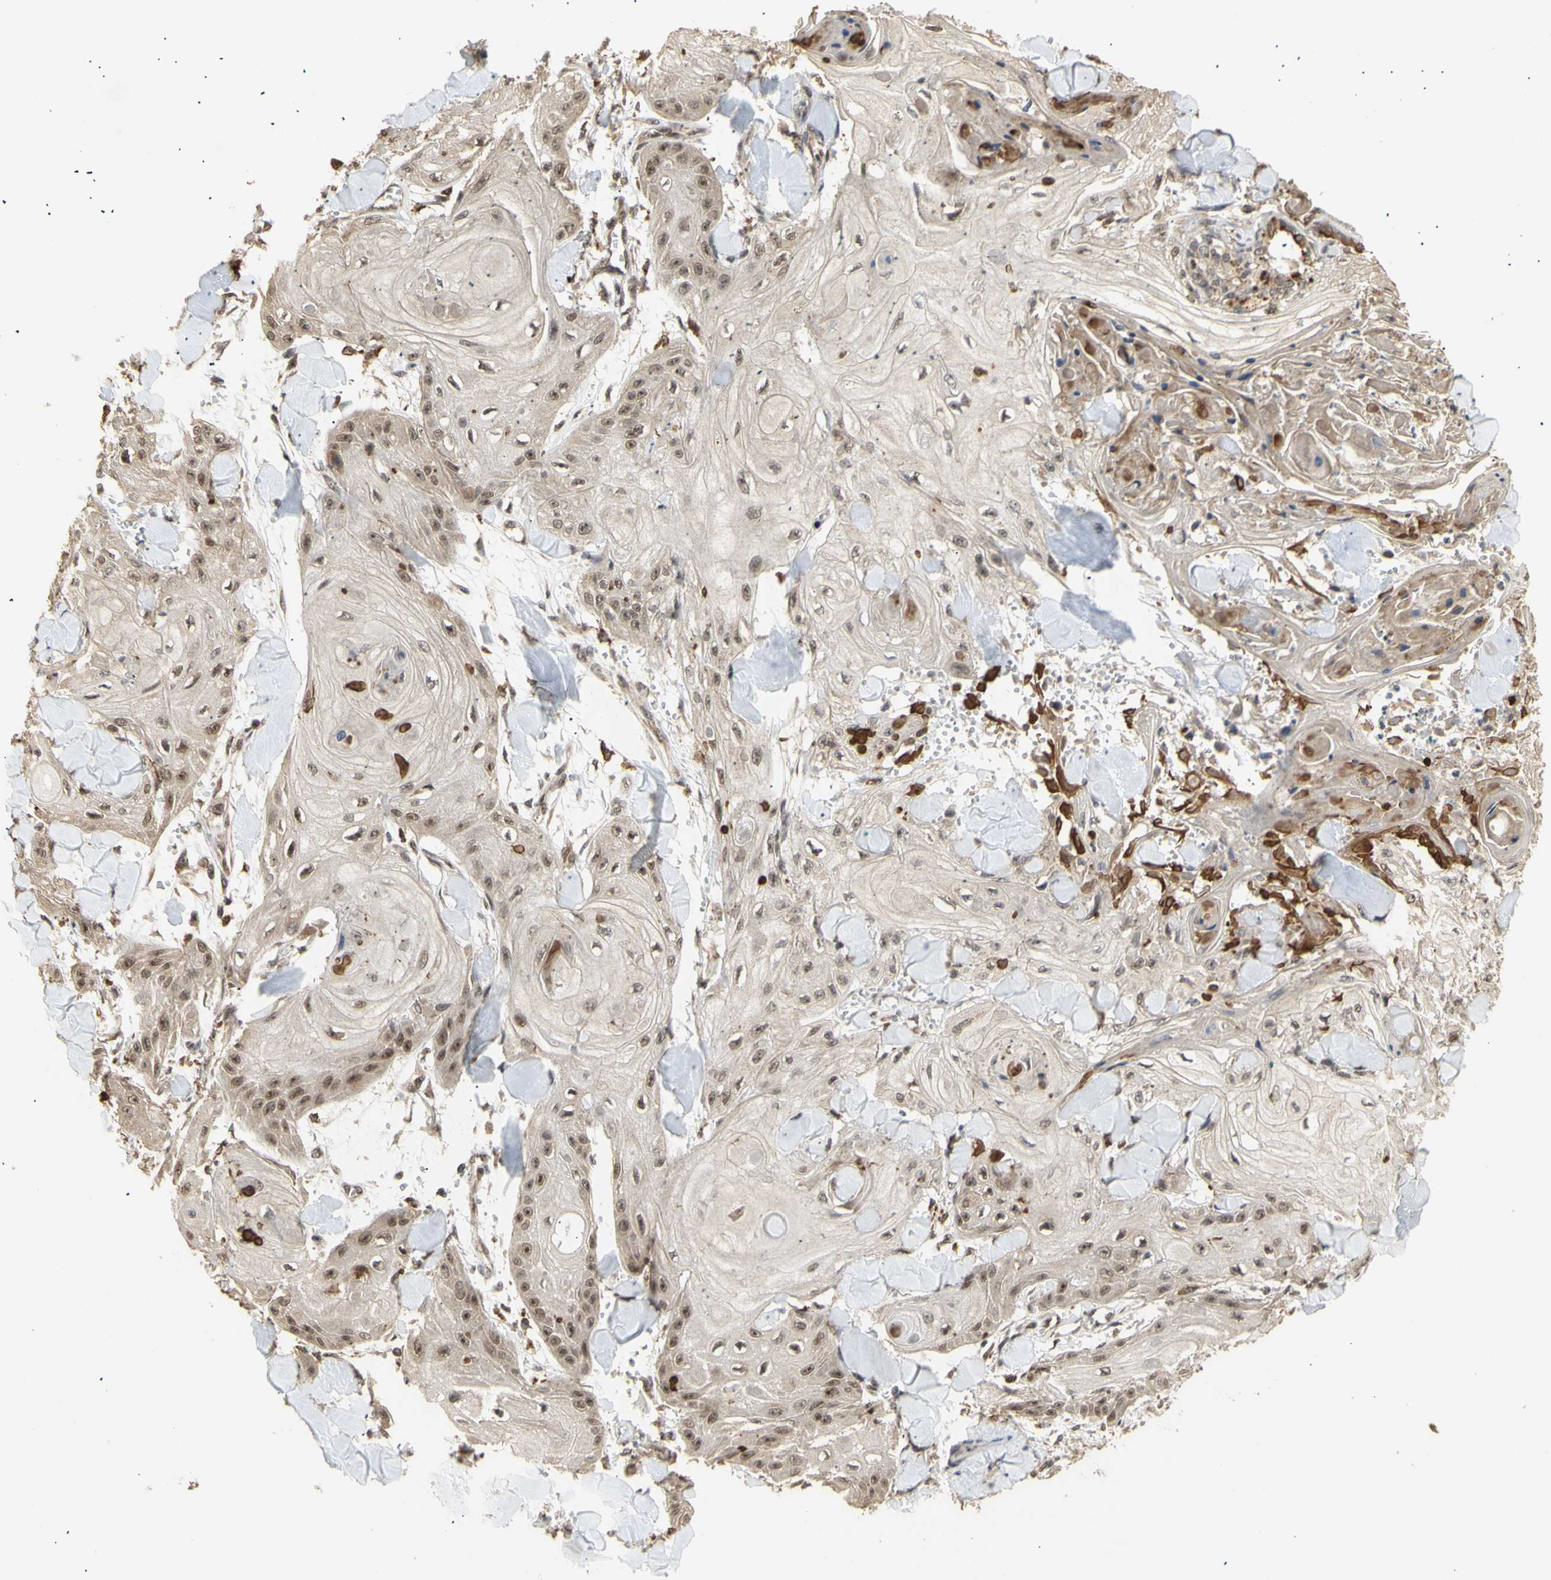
{"staining": {"intensity": "weak", "quantity": ">75%", "location": "cytoplasmic/membranous,nuclear"}, "tissue": "skin cancer", "cell_type": "Tumor cells", "image_type": "cancer", "snomed": [{"axis": "morphology", "description": "Squamous cell carcinoma, NOS"}, {"axis": "topography", "description": "Skin"}], "caption": "An image of human skin squamous cell carcinoma stained for a protein displays weak cytoplasmic/membranous and nuclear brown staining in tumor cells.", "gene": "GTF2E2", "patient": {"sex": "male", "age": 74}}